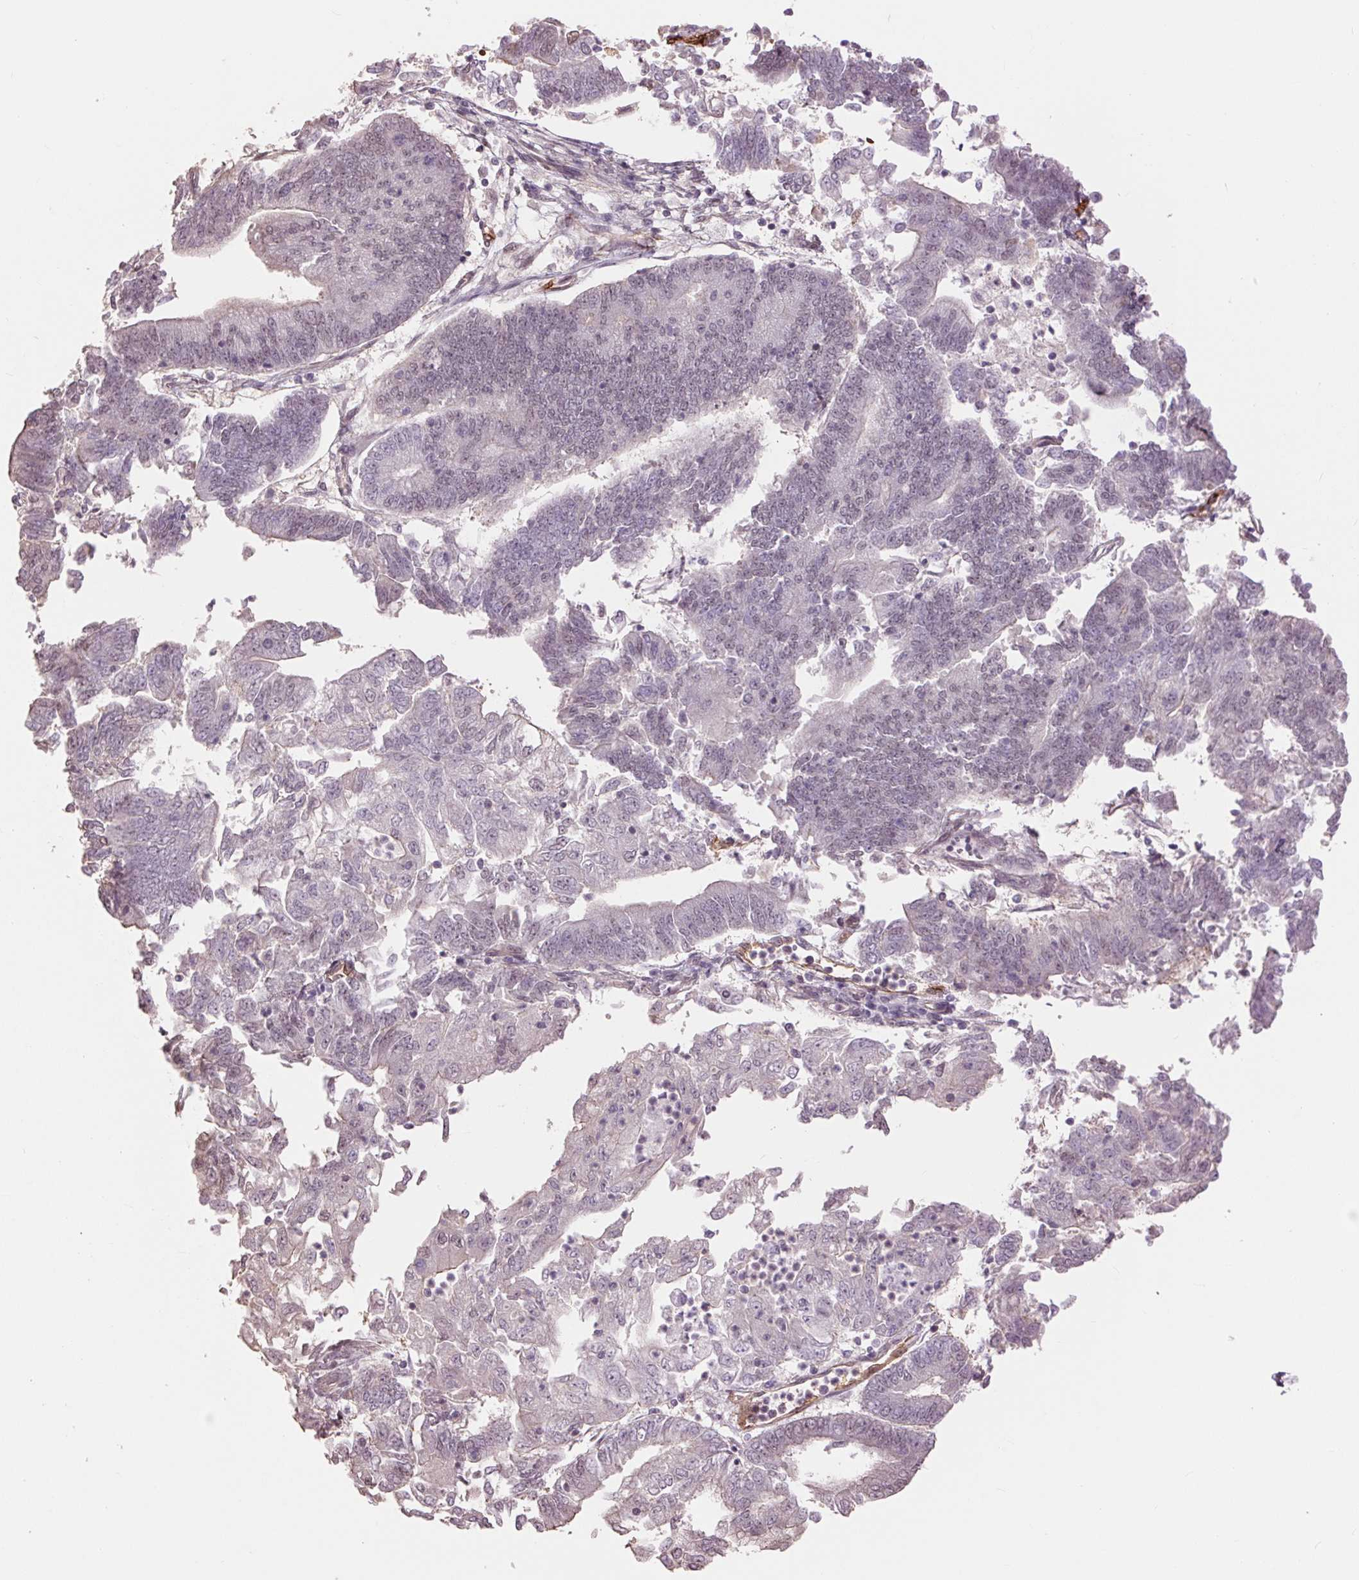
{"staining": {"intensity": "weak", "quantity": "<25%", "location": "nuclear"}, "tissue": "endometrial cancer", "cell_type": "Tumor cells", "image_type": "cancer", "snomed": [{"axis": "morphology", "description": "Adenocarcinoma, NOS"}, {"axis": "topography", "description": "Endometrium"}], "caption": "Image shows no protein positivity in tumor cells of adenocarcinoma (endometrial) tissue. The staining was performed using DAB to visualize the protein expression in brown, while the nuclei were stained in blue with hematoxylin (Magnification: 20x).", "gene": "PALM", "patient": {"sex": "female", "age": 70}}